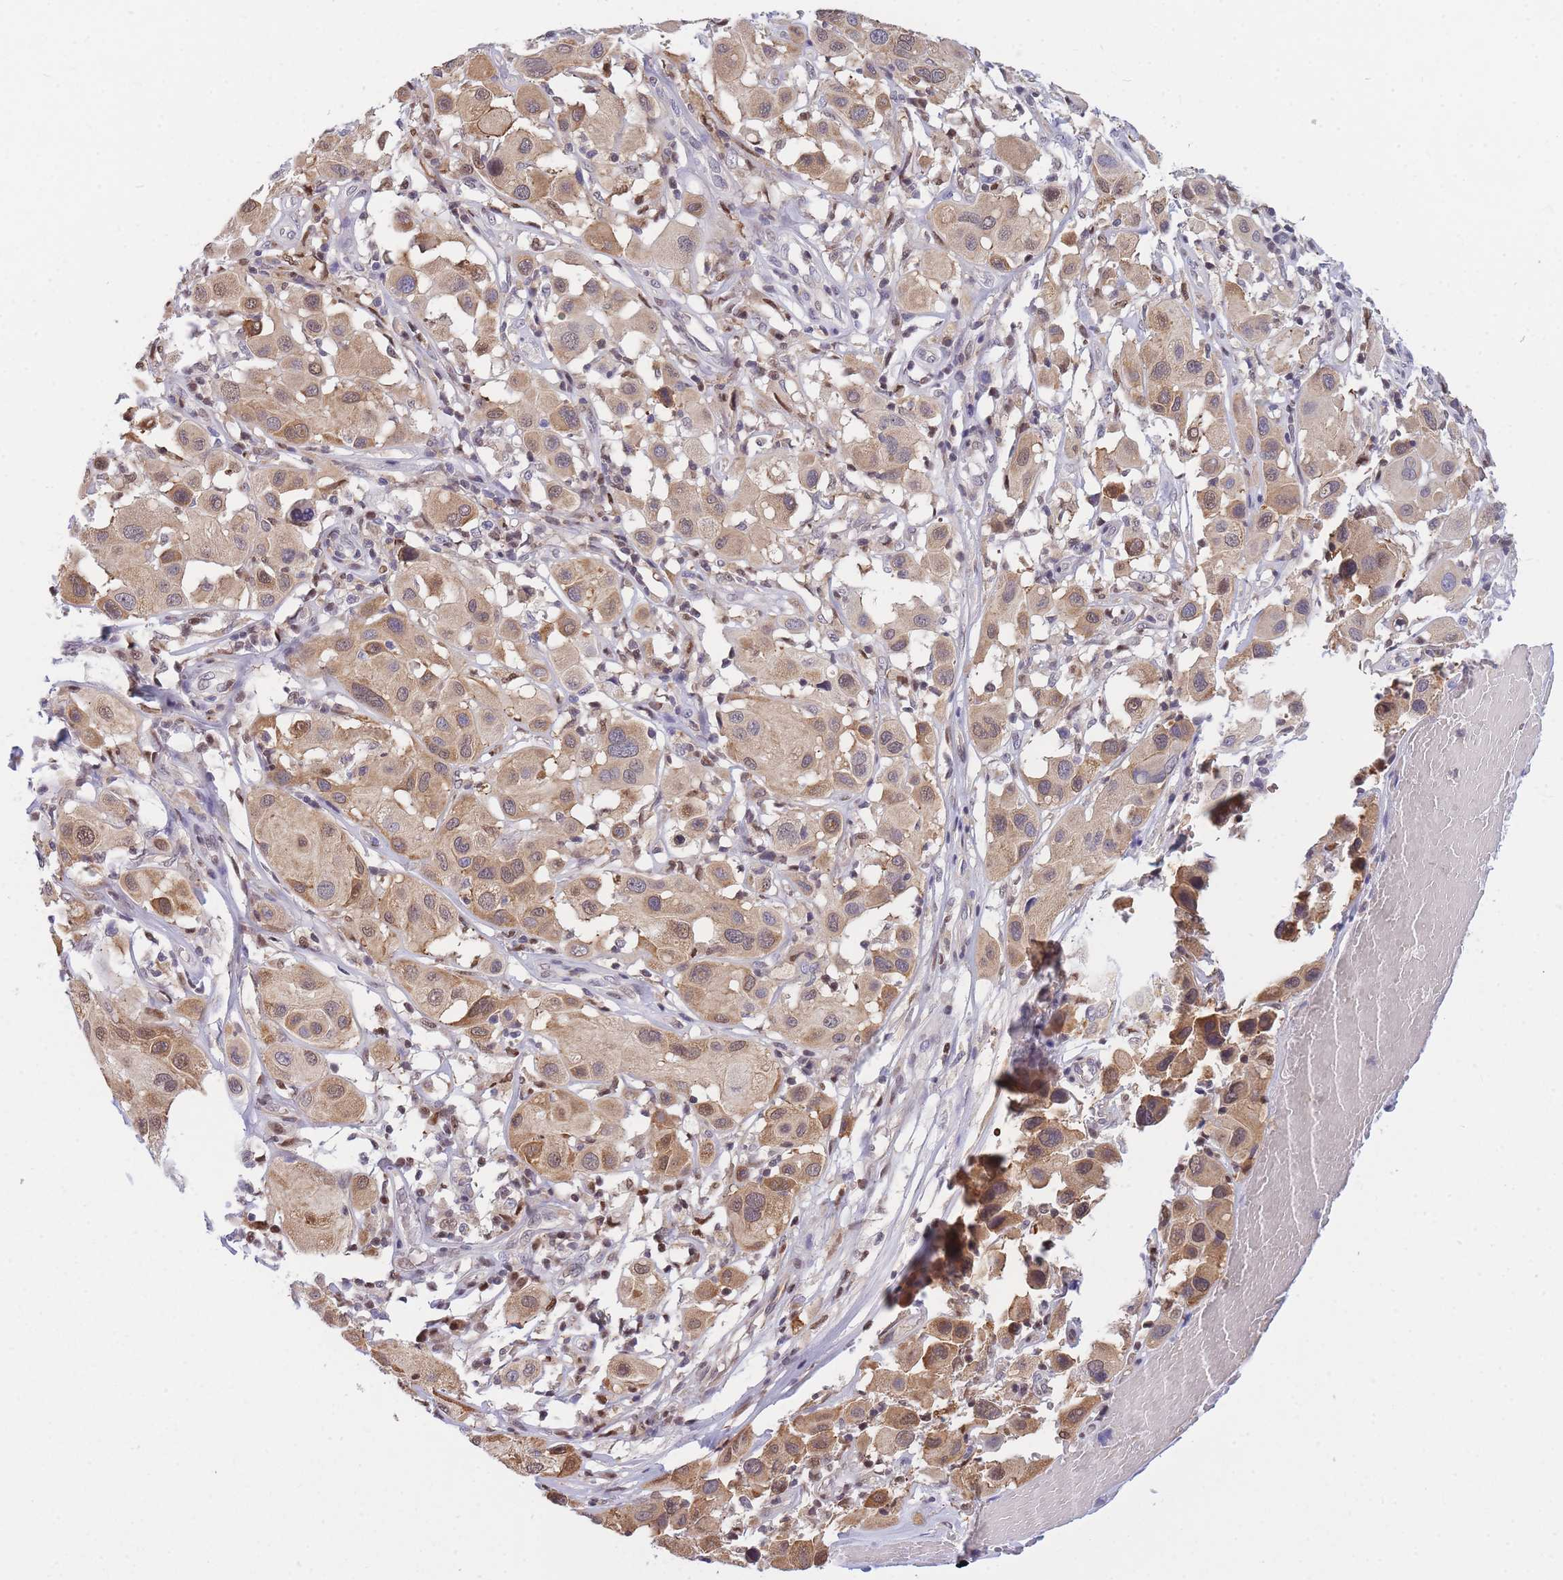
{"staining": {"intensity": "moderate", "quantity": ">75%", "location": "cytoplasmic/membranous,nuclear"}, "tissue": "melanoma", "cell_type": "Tumor cells", "image_type": "cancer", "snomed": [{"axis": "morphology", "description": "Malignant melanoma, Metastatic site"}, {"axis": "topography", "description": "Skin"}], "caption": "Malignant melanoma (metastatic site) stained with DAB immunohistochemistry reveals medium levels of moderate cytoplasmic/membranous and nuclear positivity in about >75% of tumor cells. (DAB = brown stain, brightfield microscopy at high magnification).", "gene": "CRACD", "patient": {"sex": "male", "age": 41}}